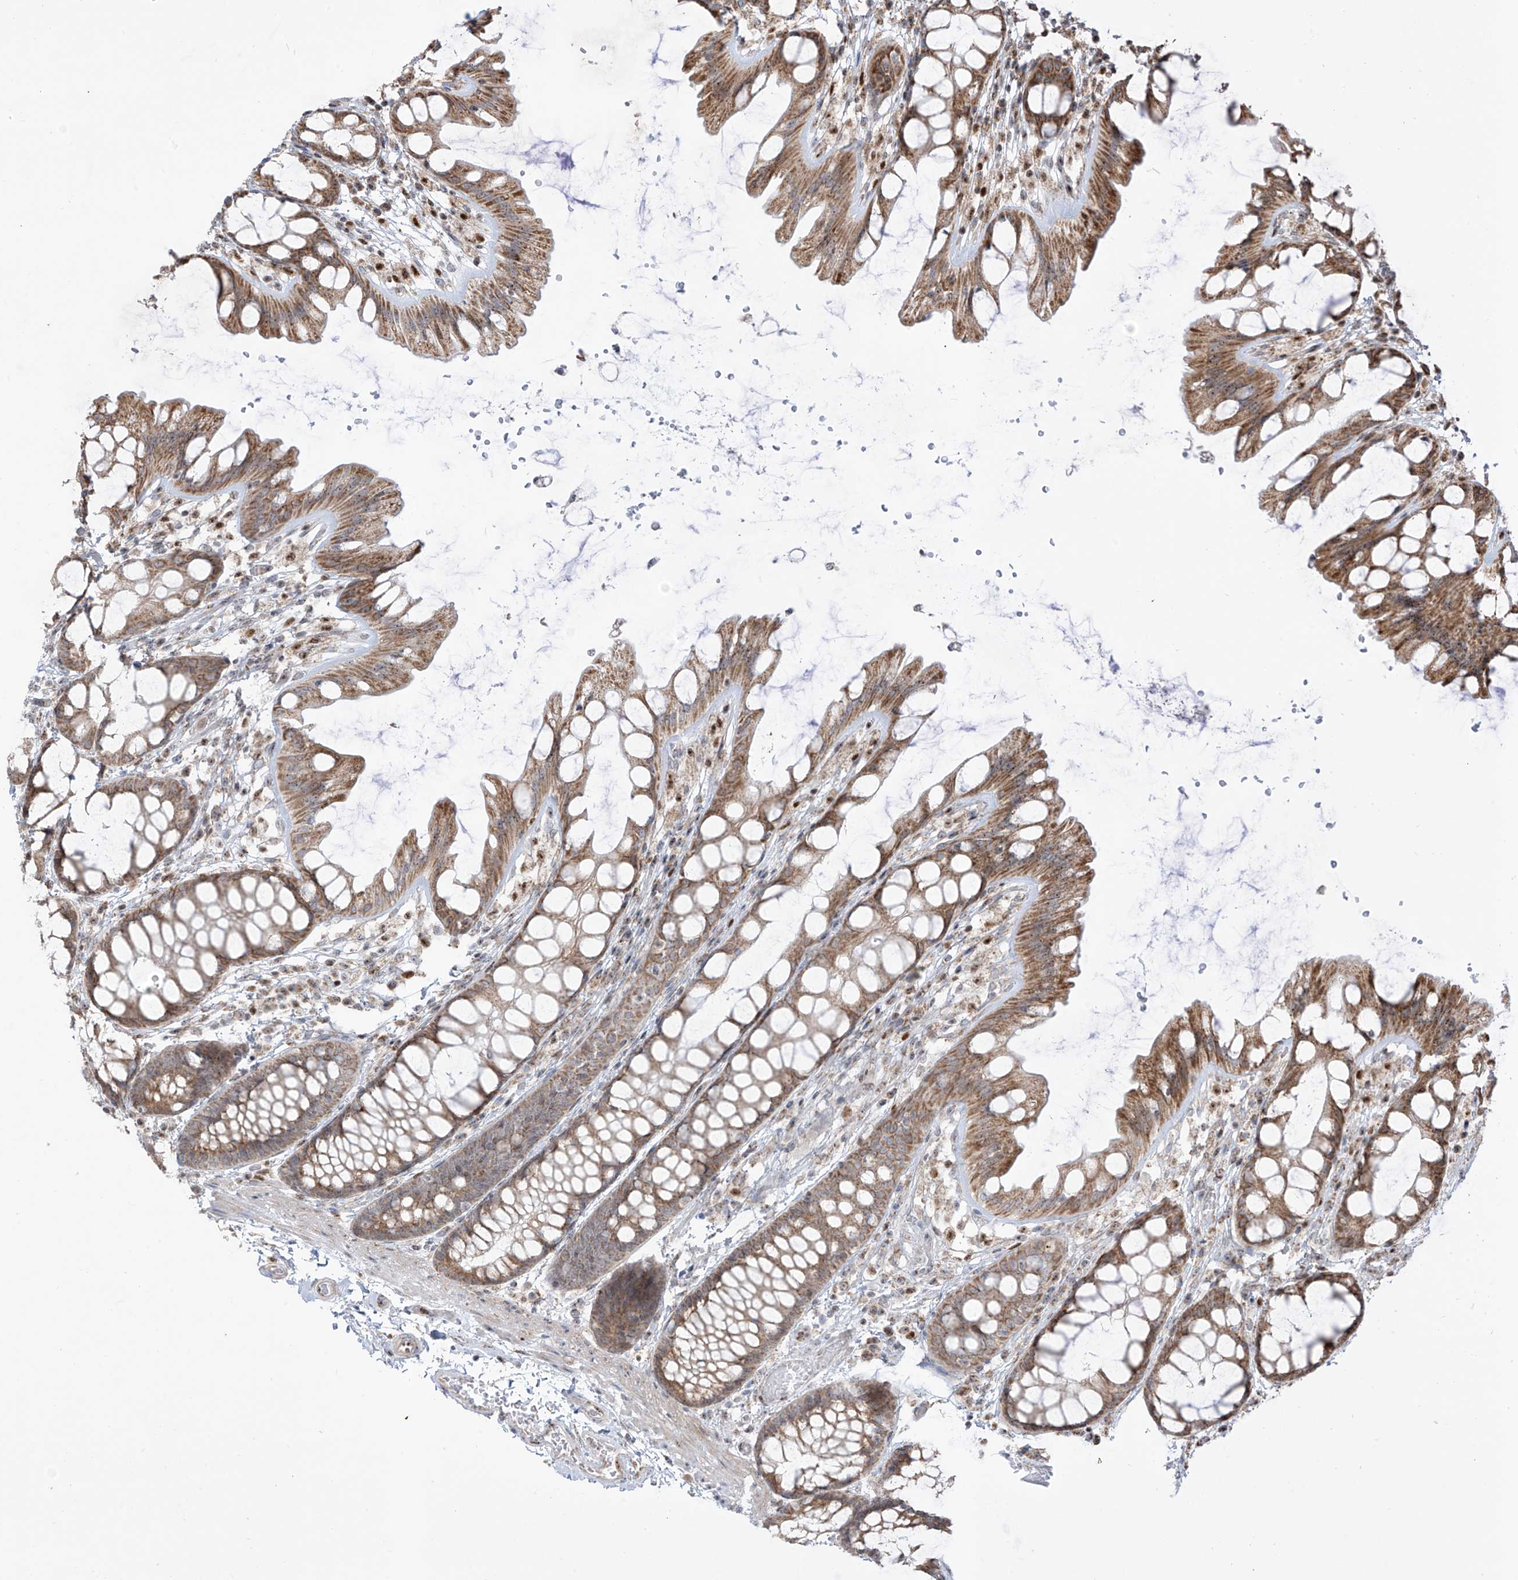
{"staining": {"intensity": "moderate", "quantity": ">75%", "location": "cytoplasmic/membranous"}, "tissue": "colon", "cell_type": "Endothelial cells", "image_type": "normal", "snomed": [{"axis": "morphology", "description": "Normal tissue, NOS"}, {"axis": "topography", "description": "Colon"}], "caption": "Protein expression analysis of unremarkable human colon reveals moderate cytoplasmic/membranous expression in about >75% of endothelial cells. Using DAB (3,3'-diaminobenzidine) (brown) and hematoxylin (blue) stains, captured at high magnification using brightfield microscopy.", "gene": "ZBTB8A", "patient": {"sex": "male", "age": 47}}